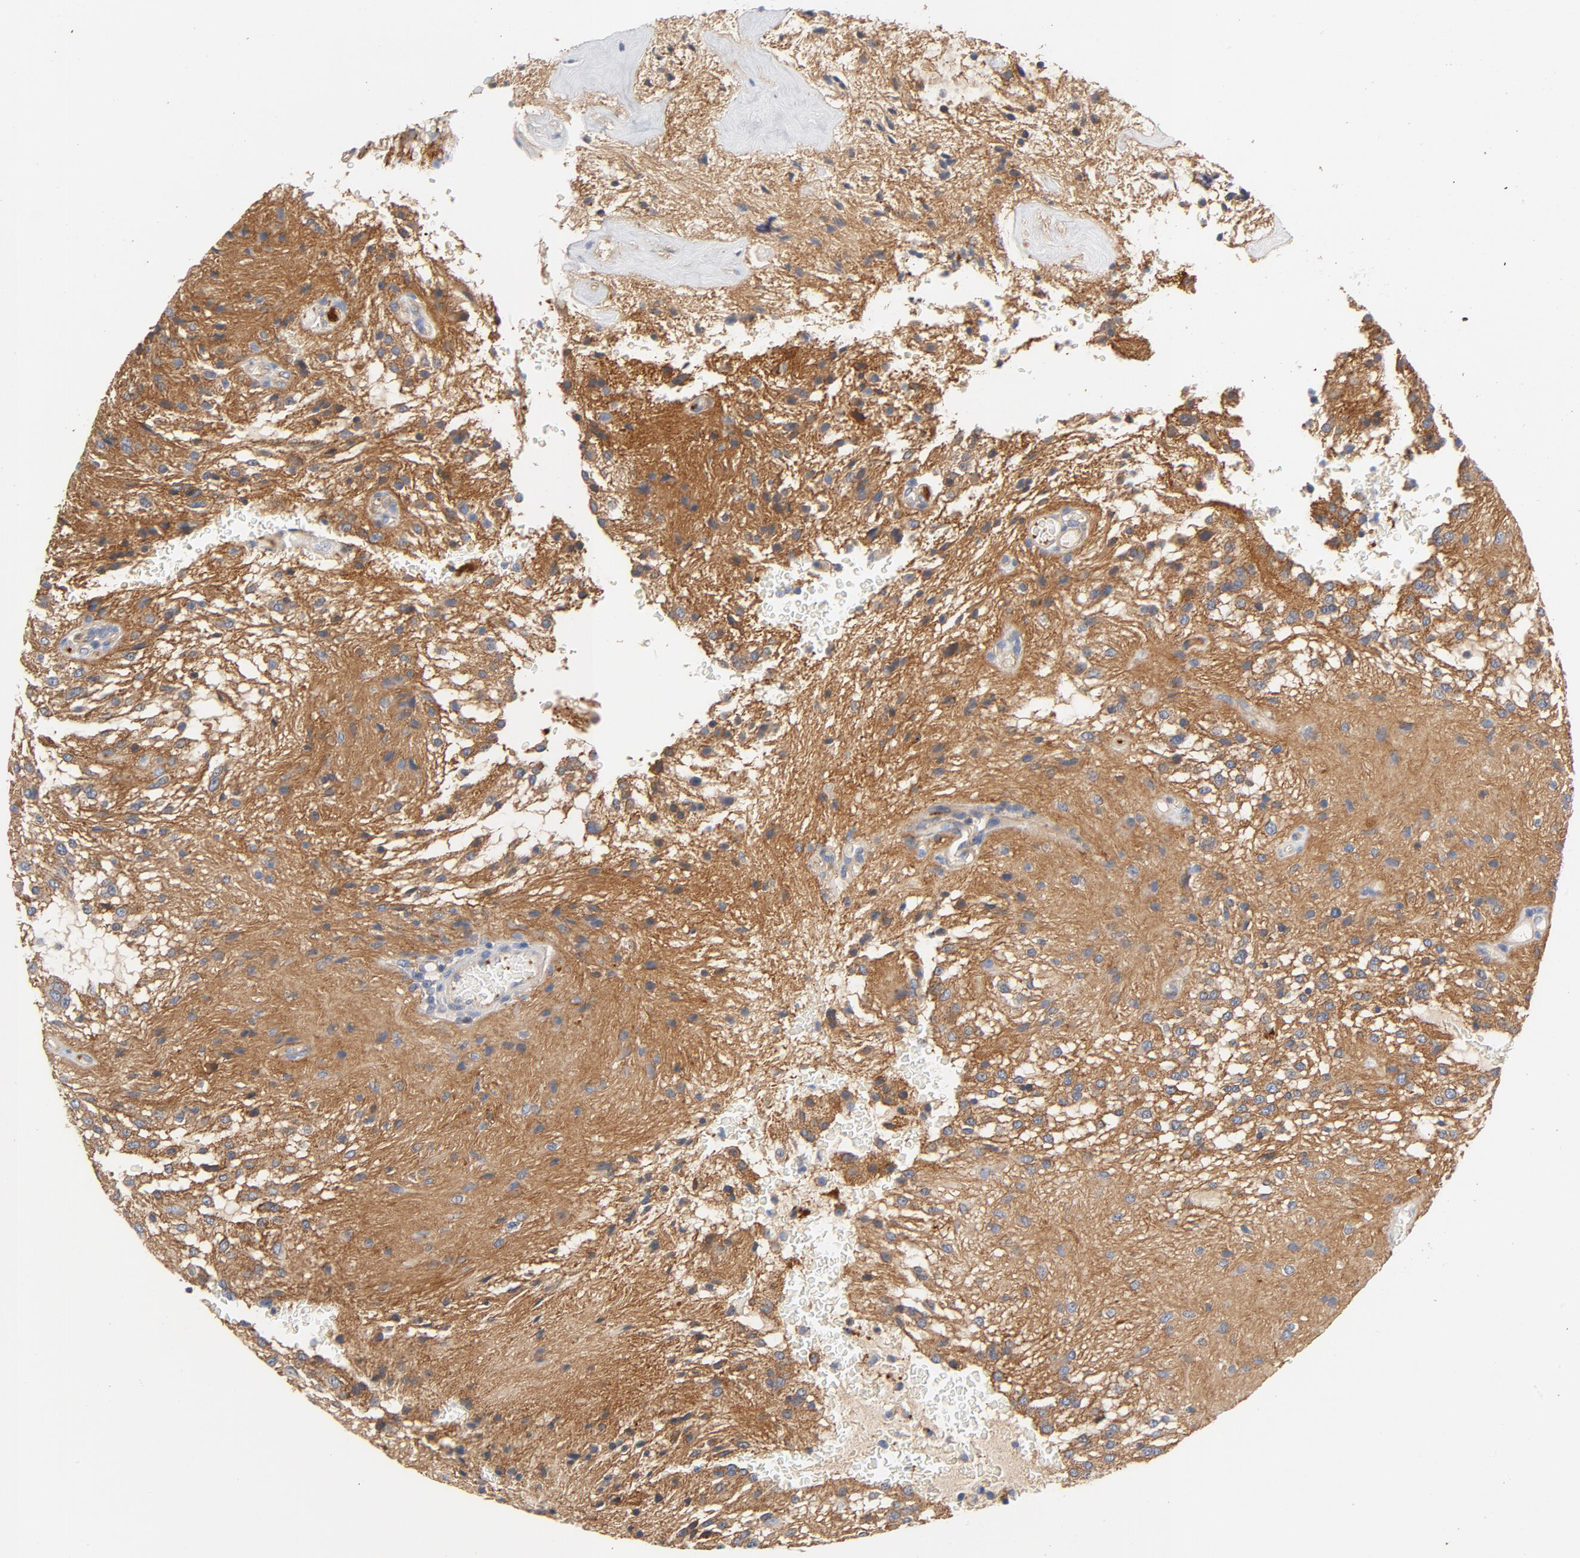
{"staining": {"intensity": "strong", "quantity": ">75%", "location": "cytoplasmic/membranous"}, "tissue": "glioma", "cell_type": "Tumor cells", "image_type": "cancer", "snomed": [{"axis": "morphology", "description": "Glioma, malignant, NOS"}, {"axis": "topography", "description": "Cerebellum"}], "caption": "Immunohistochemistry staining of malignant glioma, which shows high levels of strong cytoplasmic/membranous positivity in approximately >75% of tumor cells indicating strong cytoplasmic/membranous protein positivity. The staining was performed using DAB (brown) for protein detection and nuclei were counterstained in hematoxylin (blue).", "gene": "SRC", "patient": {"sex": "female", "age": 10}}